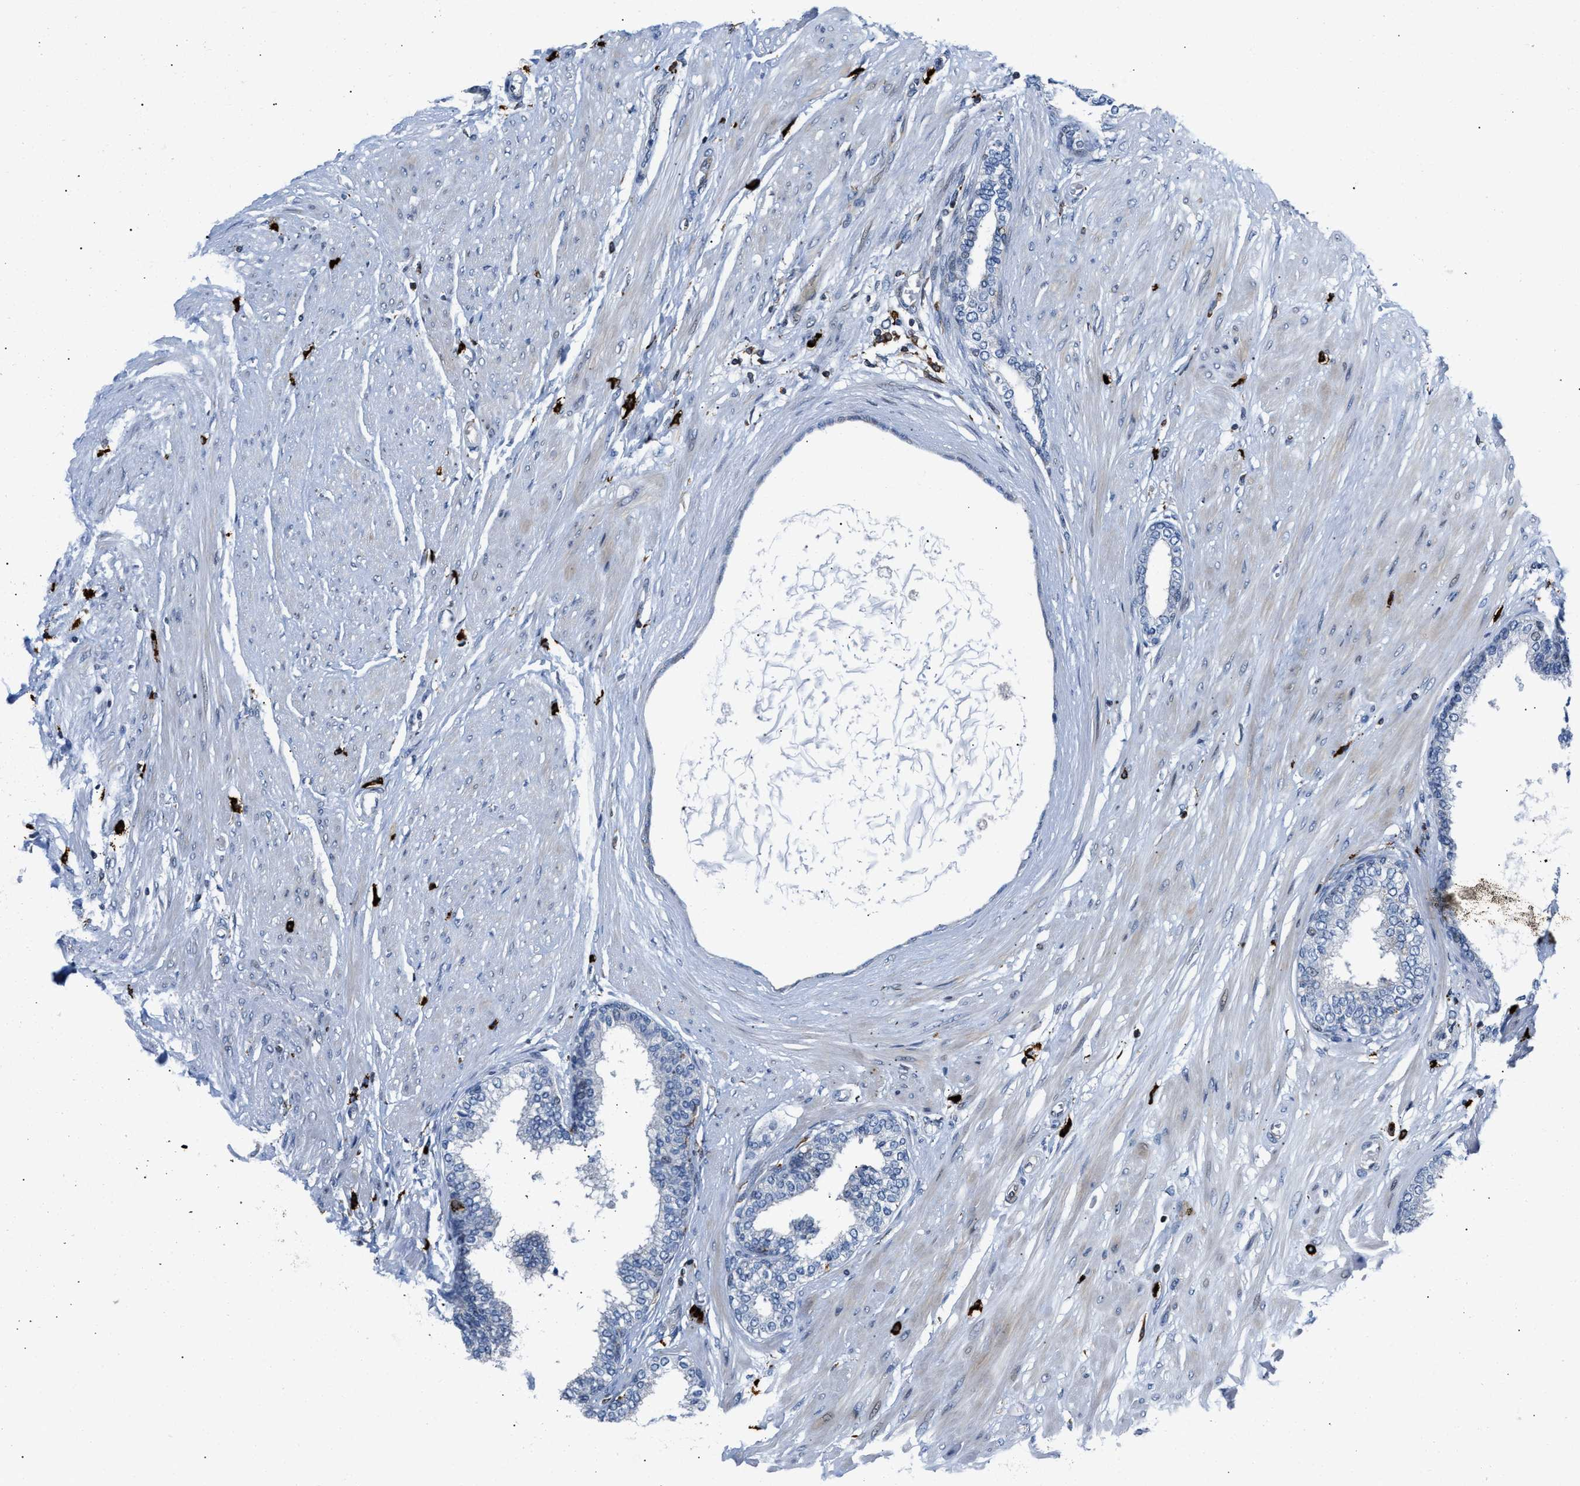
{"staining": {"intensity": "negative", "quantity": "none", "location": "none"}, "tissue": "prostate cancer", "cell_type": "Tumor cells", "image_type": "cancer", "snomed": [{"axis": "morphology", "description": "Adenocarcinoma, Low grade"}, {"axis": "topography", "description": "Prostate"}], "caption": "Immunohistochemistry (IHC) photomicrograph of prostate cancer stained for a protein (brown), which demonstrates no positivity in tumor cells.", "gene": "ATP9A", "patient": {"sex": "male", "age": 52}}